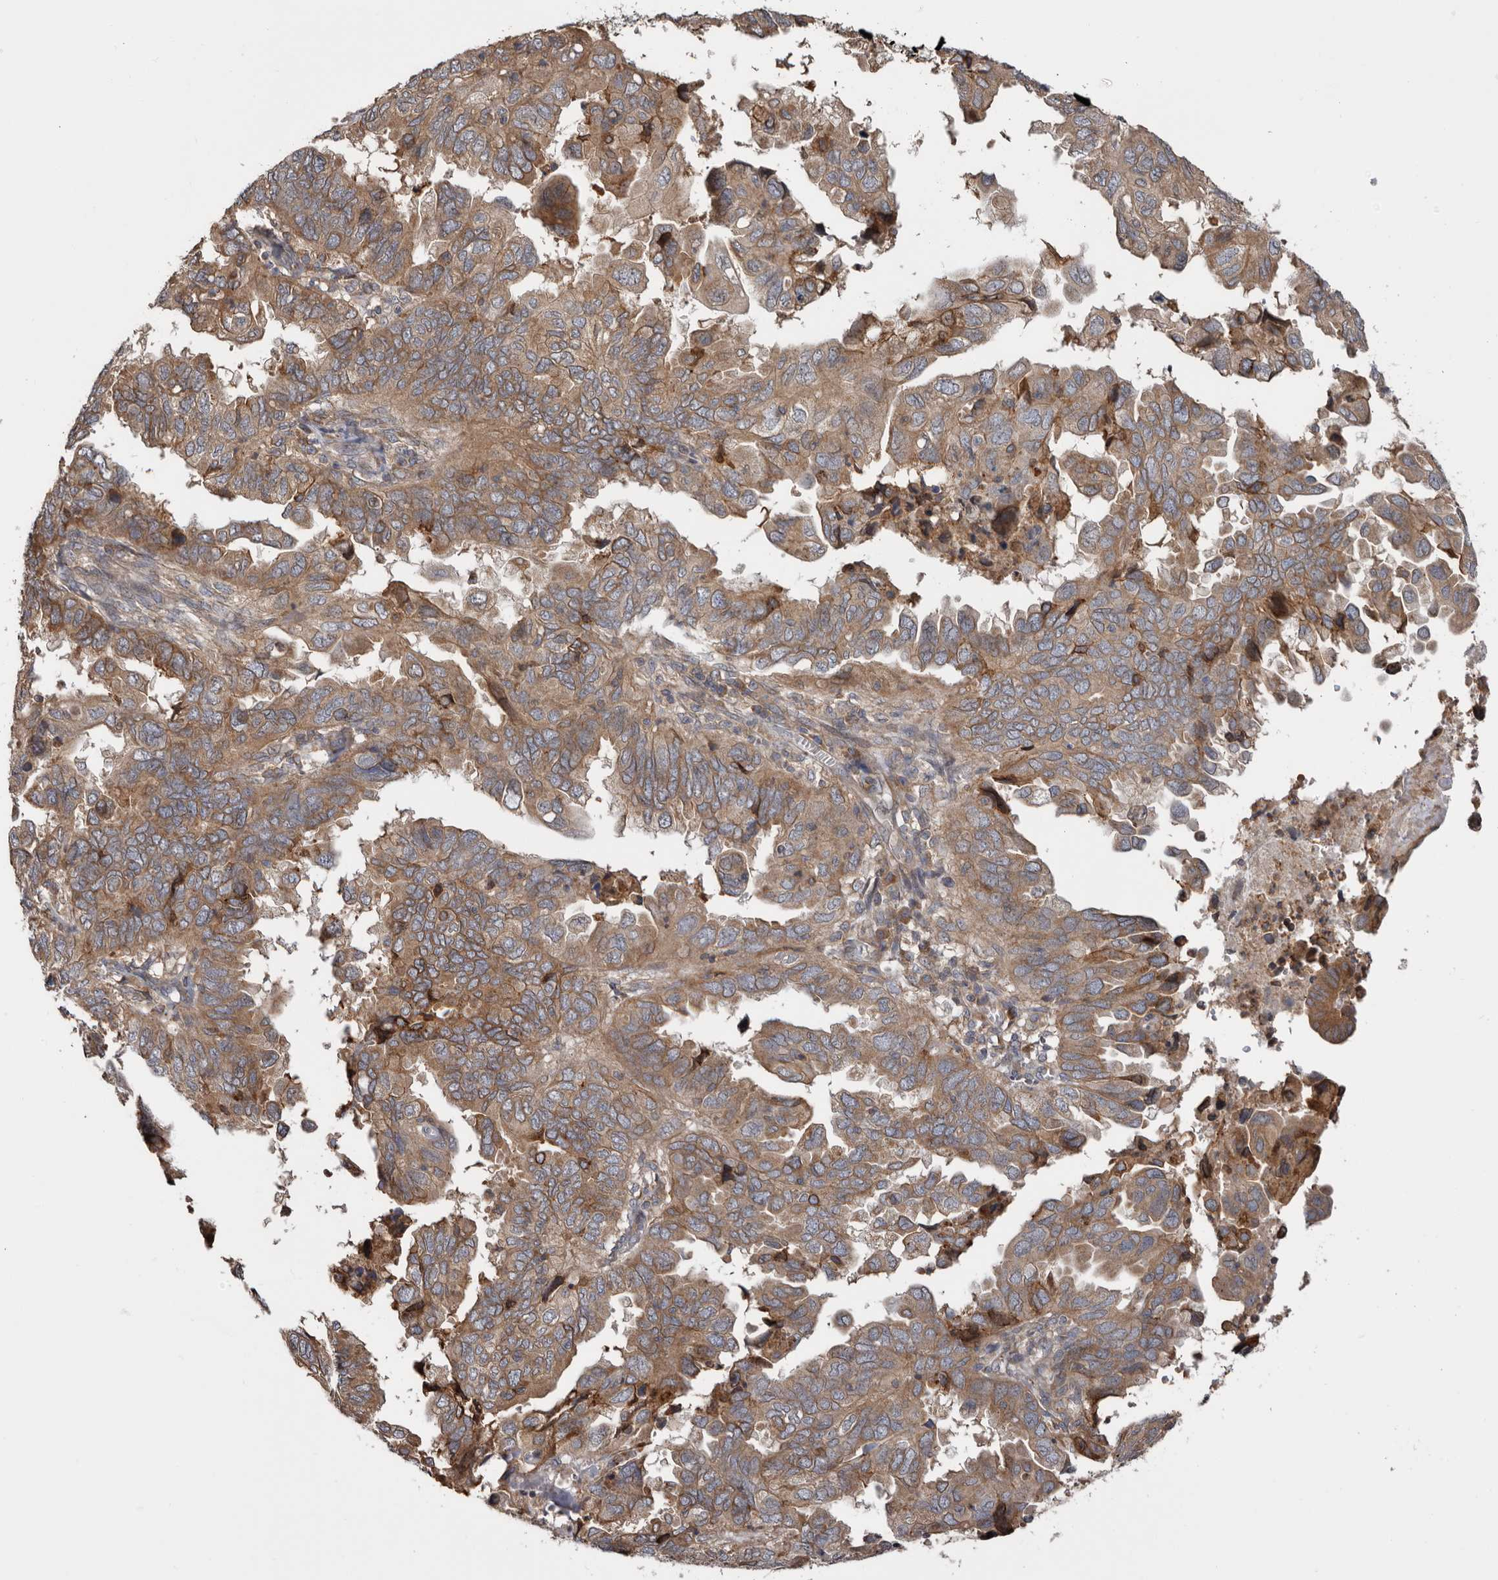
{"staining": {"intensity": "moderate", "quantity": ">75%", "location": "cytoplasmic/membranous"}, "tissue": "endometrial cancer", "cell_type": "Tumor cells", "image_type": "cancer", "snomed": [{"axis": "morphology", "description": "Adenocarcinoma, NOS"}, {"axis": "topography", "description": "Uterus"}], "caption": "A histopathology image of adenocarcinoma (endometrial) stained for a protein exhibits moderate cytoplasmic/membranous brown staining in tumor cells. Nuclei are stained in blue.", "gene": "TMUB1", "patient": {"sex": "female", "age": 77}}